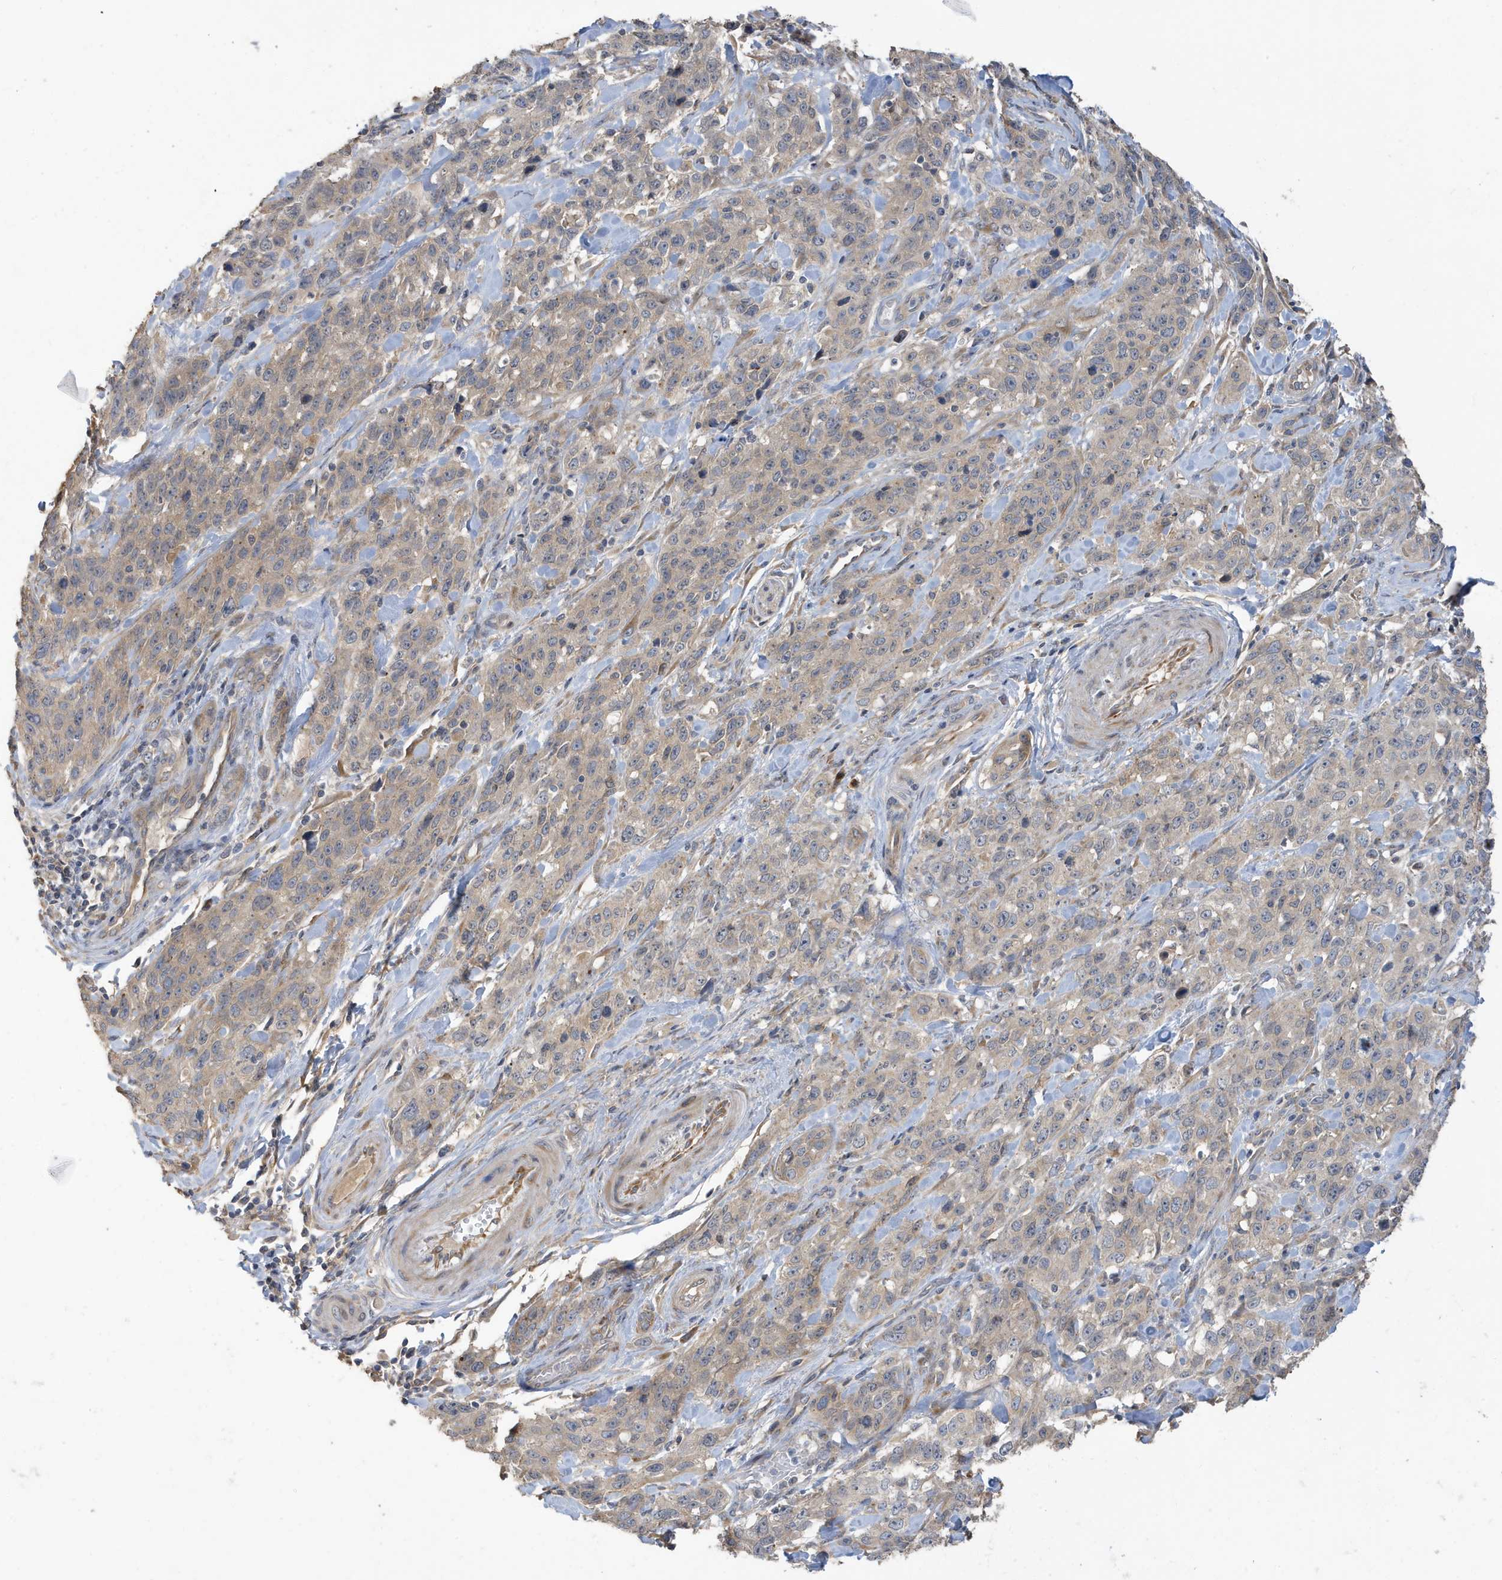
{"staining": {"intensity": "negative", "quantity": "none", "location": "none"}, "tissue": "stomach cancer", "cell_type": "Tumor cells", "image_type": "cancer", "snomed": [{"axis": "morphology", "description": "Normal tissue, NOS"}, {"axis": "morphology", "description": "Adenocarcinoma, NOS"}, {"axis": "topography", "description": "Lymph node"}, {"axis": "topography", "description": "Stomach"}], "caption": "DAB immunohistochemical staining of stomach adenocarcinoma shows no significant staining in tumor cells.", "gene": "LAPTM4A", "patient": {"sex": "male", "age": 48}}